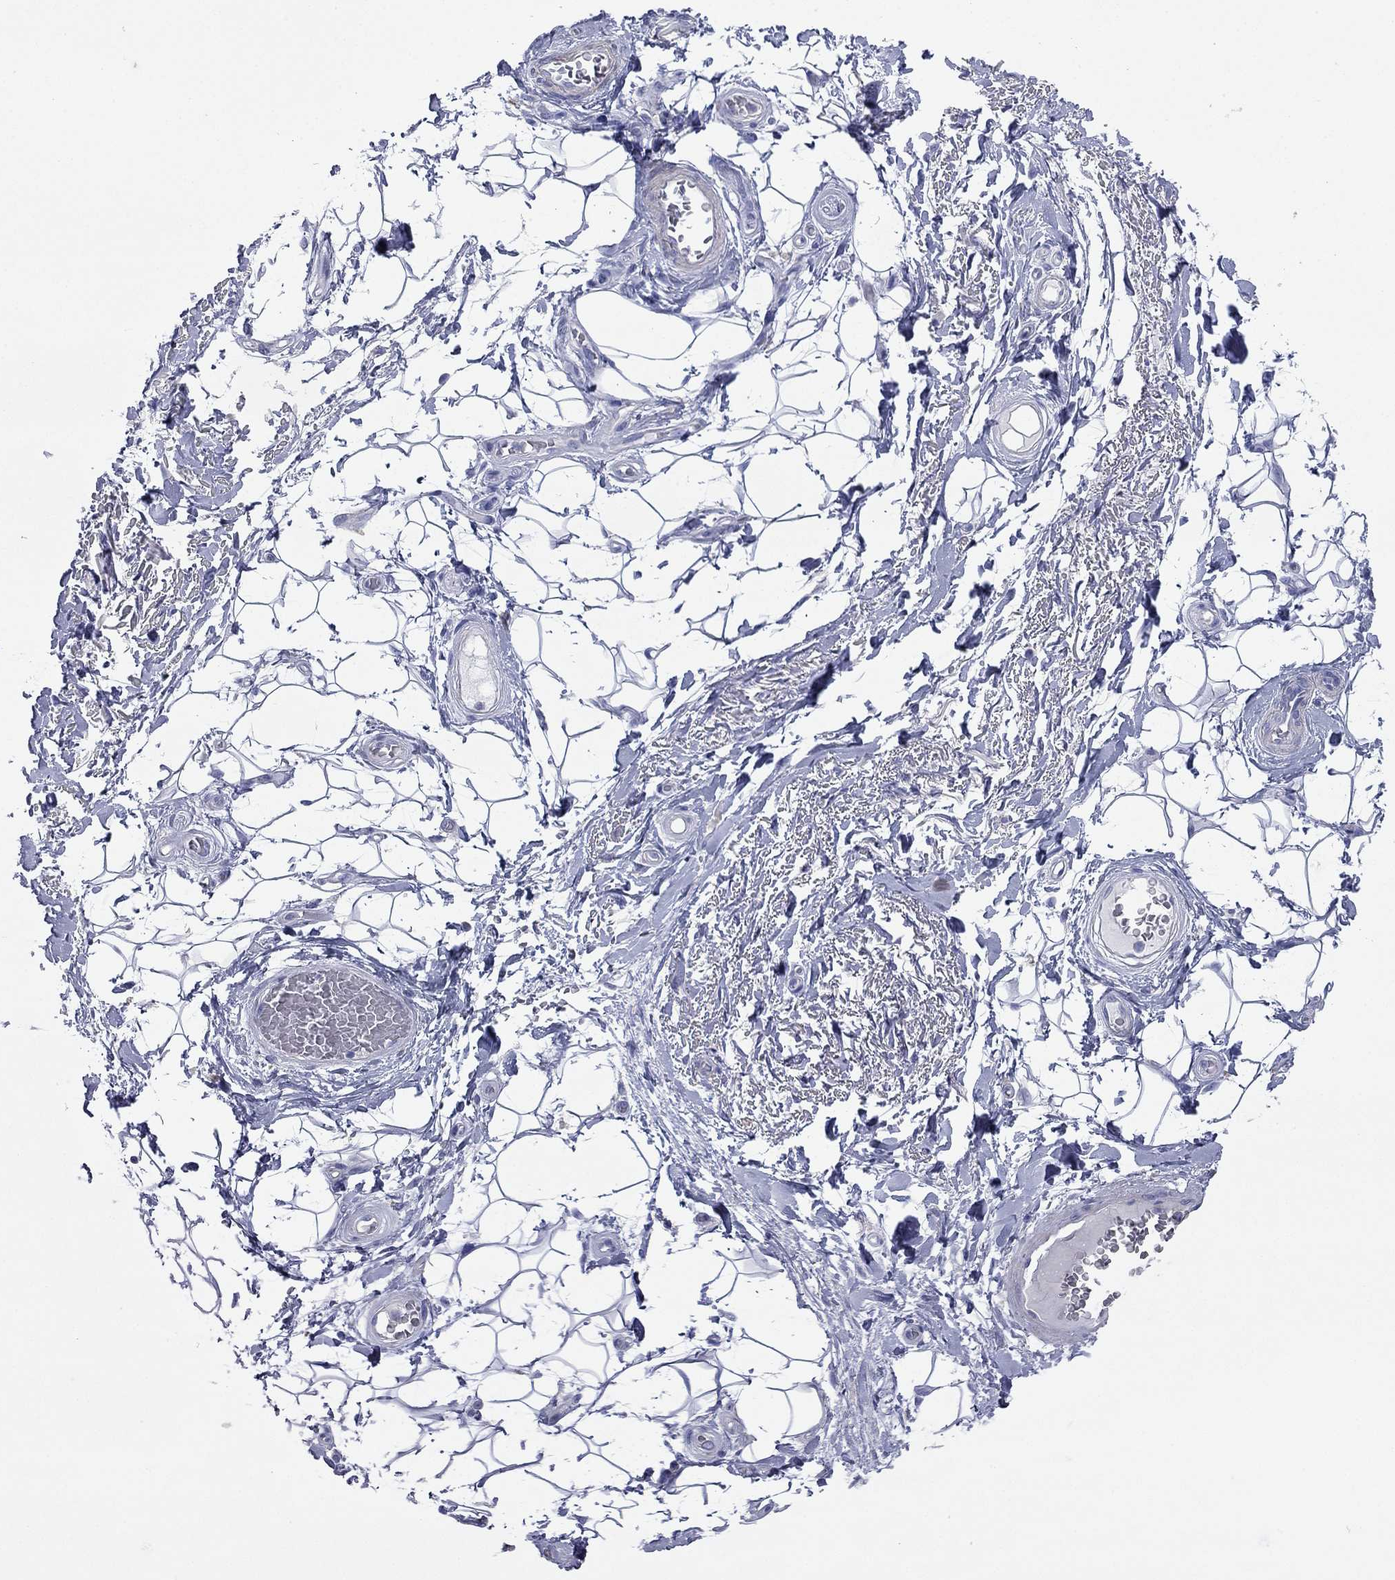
{"staining": {"intensity": "negative", "quantity": "none", "location": "none"}, "tissue": "adipose tissue", "cell_type": "Adipocytes", "image_type": "normal", "snomed": [{"axis": "morphology", "description": "Normal tissue, NOS"}, {"axis": "topography", "description": "Anal"}, {"axis": "topography", "description": "Peripheral nerve tissue"}], "caption": "Immunohistochemical staining of benign adipose tissue reveals no significant positivity in adipocytes. Nuclei are stained in blue.", "gene": "ACTL7B", "patient": {"sex": "male", "age": 53}}